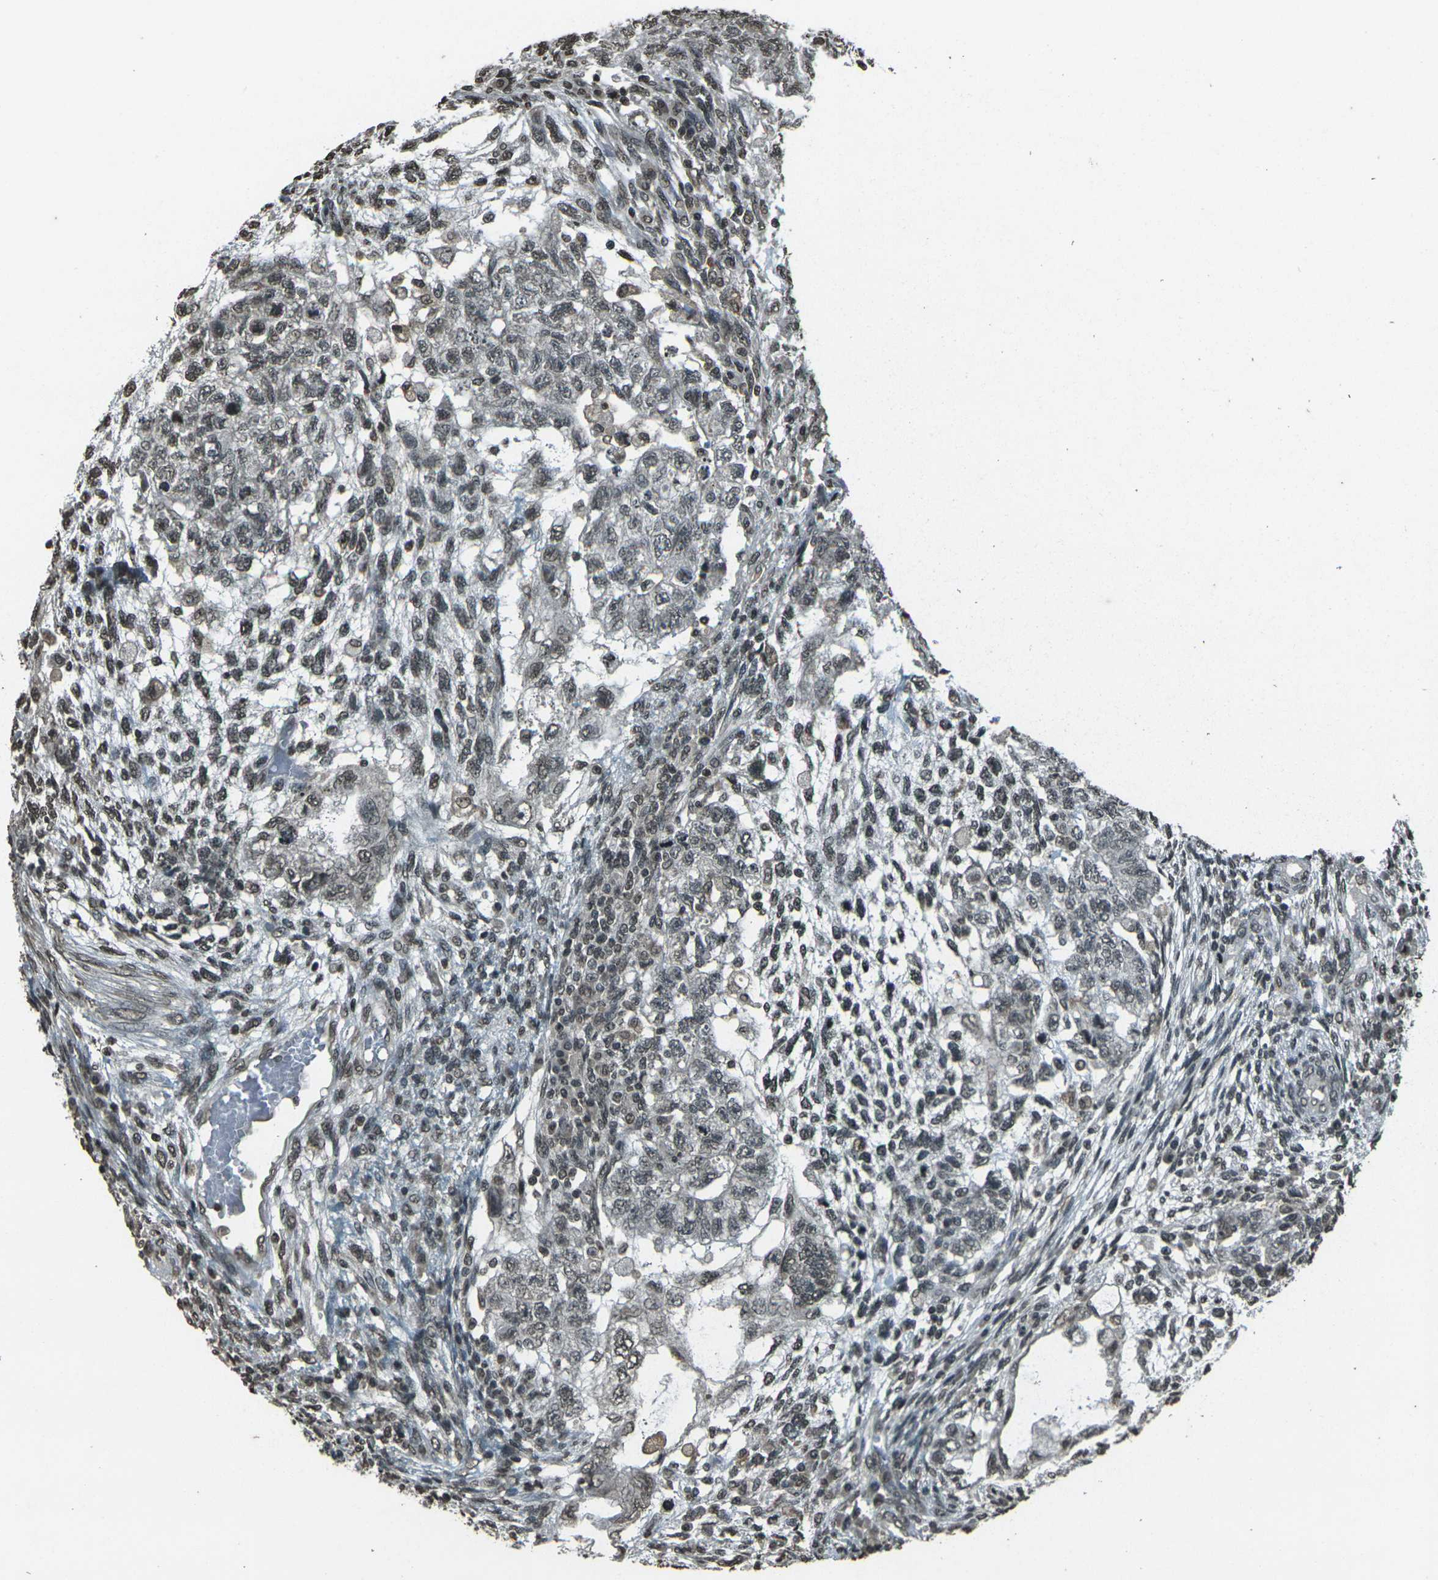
{"staining": {"intensity": "weak", "quantity": ">75%", "location": "nuclear"}, "tissue": "testis cancer", "cell_type": "Tumor cells", "image_type": "cancer", "snomed": [{"axis": "morphology", "description": "Normal tissue, NOS"}, {"axis": "morphology", "description": "Carcinoma, Embryonal, NOS"}, {"axis": "topography", "description": "Testis"}], "caption": "This is an image of immunohistochemistry (IHC) staining of embryonal carcinoma (testis), which shows weak positivity in the nuclear of tumor cells.", "gene": "PRPF8", "patient": {"sex": "male", "age": 36}}